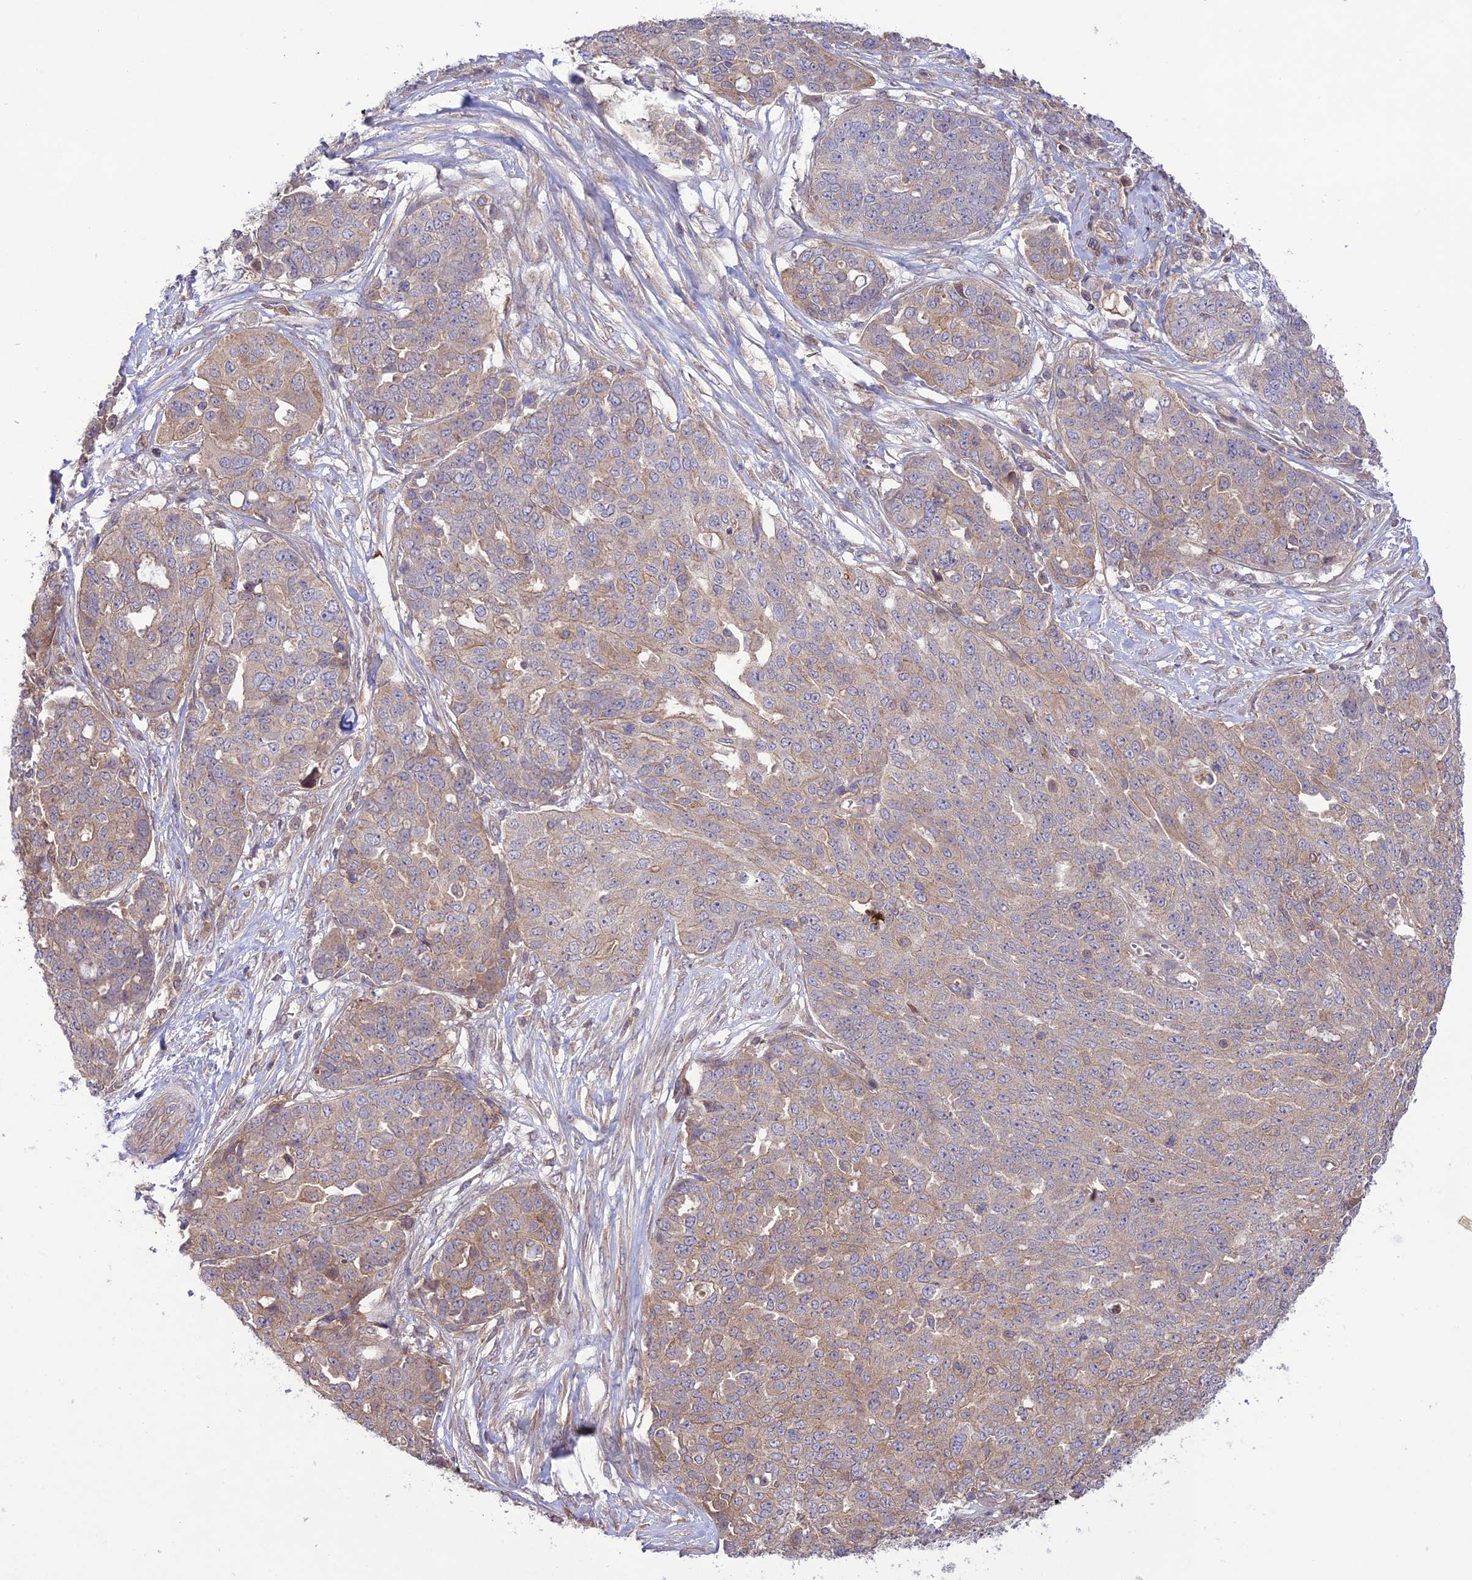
{"staining": {"intensity": "weak", "quantity": "25%-75%", "location": "cytoplasmic/membranous"}, "tissue": "ovarian cancer", "cell_type": "Tumor cells", "image_type": "cancer", "snomed": [{"axis": "morphology", "description": "Cystadenocarcinoma, serous, NOS"}, {"axis": "topography", "description": "Soft tissue"}, {"axis": "topography", "description": "Ovary"}], "caption": "Immunohistochemical staining of human ovarian cancer reveals weak cytoplasmic/membranous protein positivity in about 25%-75% of tumor cells.", "gene": "FCHSD1", "patient": {"sex": "female", "age": 57}}